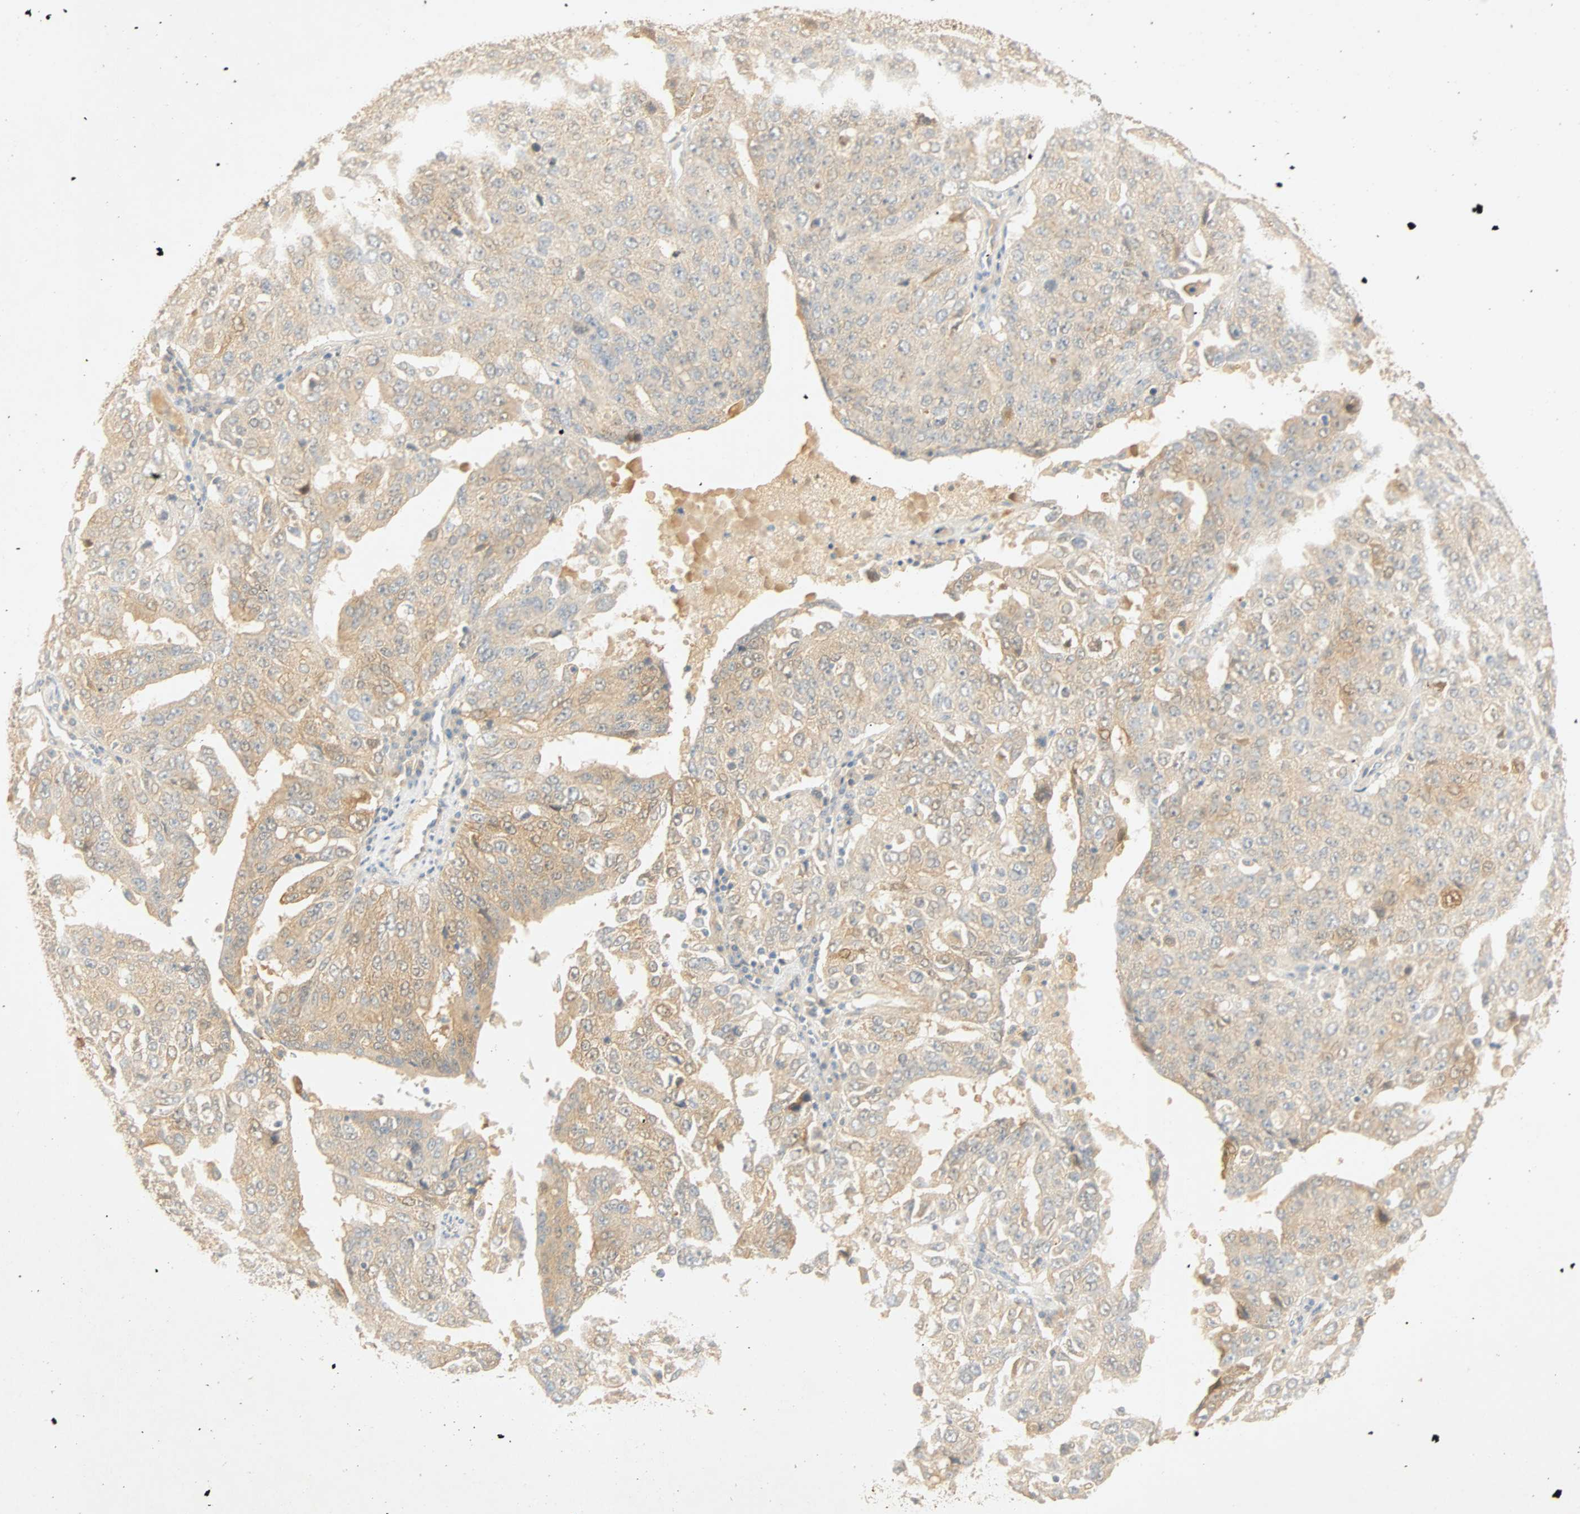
{"staining": {"intensity": "moderate", "quantity": "25%-75%", "location": "cytoplasmic/membranous"}, "tissue": "ovarian cancer", "cell_type": "Tumor cells", "image_type": "cancer", "snomed": [{"axis": "morphology", "description": "Carcinoma, endometroid"}, {"axis": "topography", "description": "Ovary"}], "caption": "The image displays immunohistochemical staining of endometroid carcinoma (ovarian). There is moderate cytoplasmic/membranous expression is seen in about 25%-75% of tumor cells.", "gene": "SELENBP1", "patient": {"sex": "female", "age": 62}}